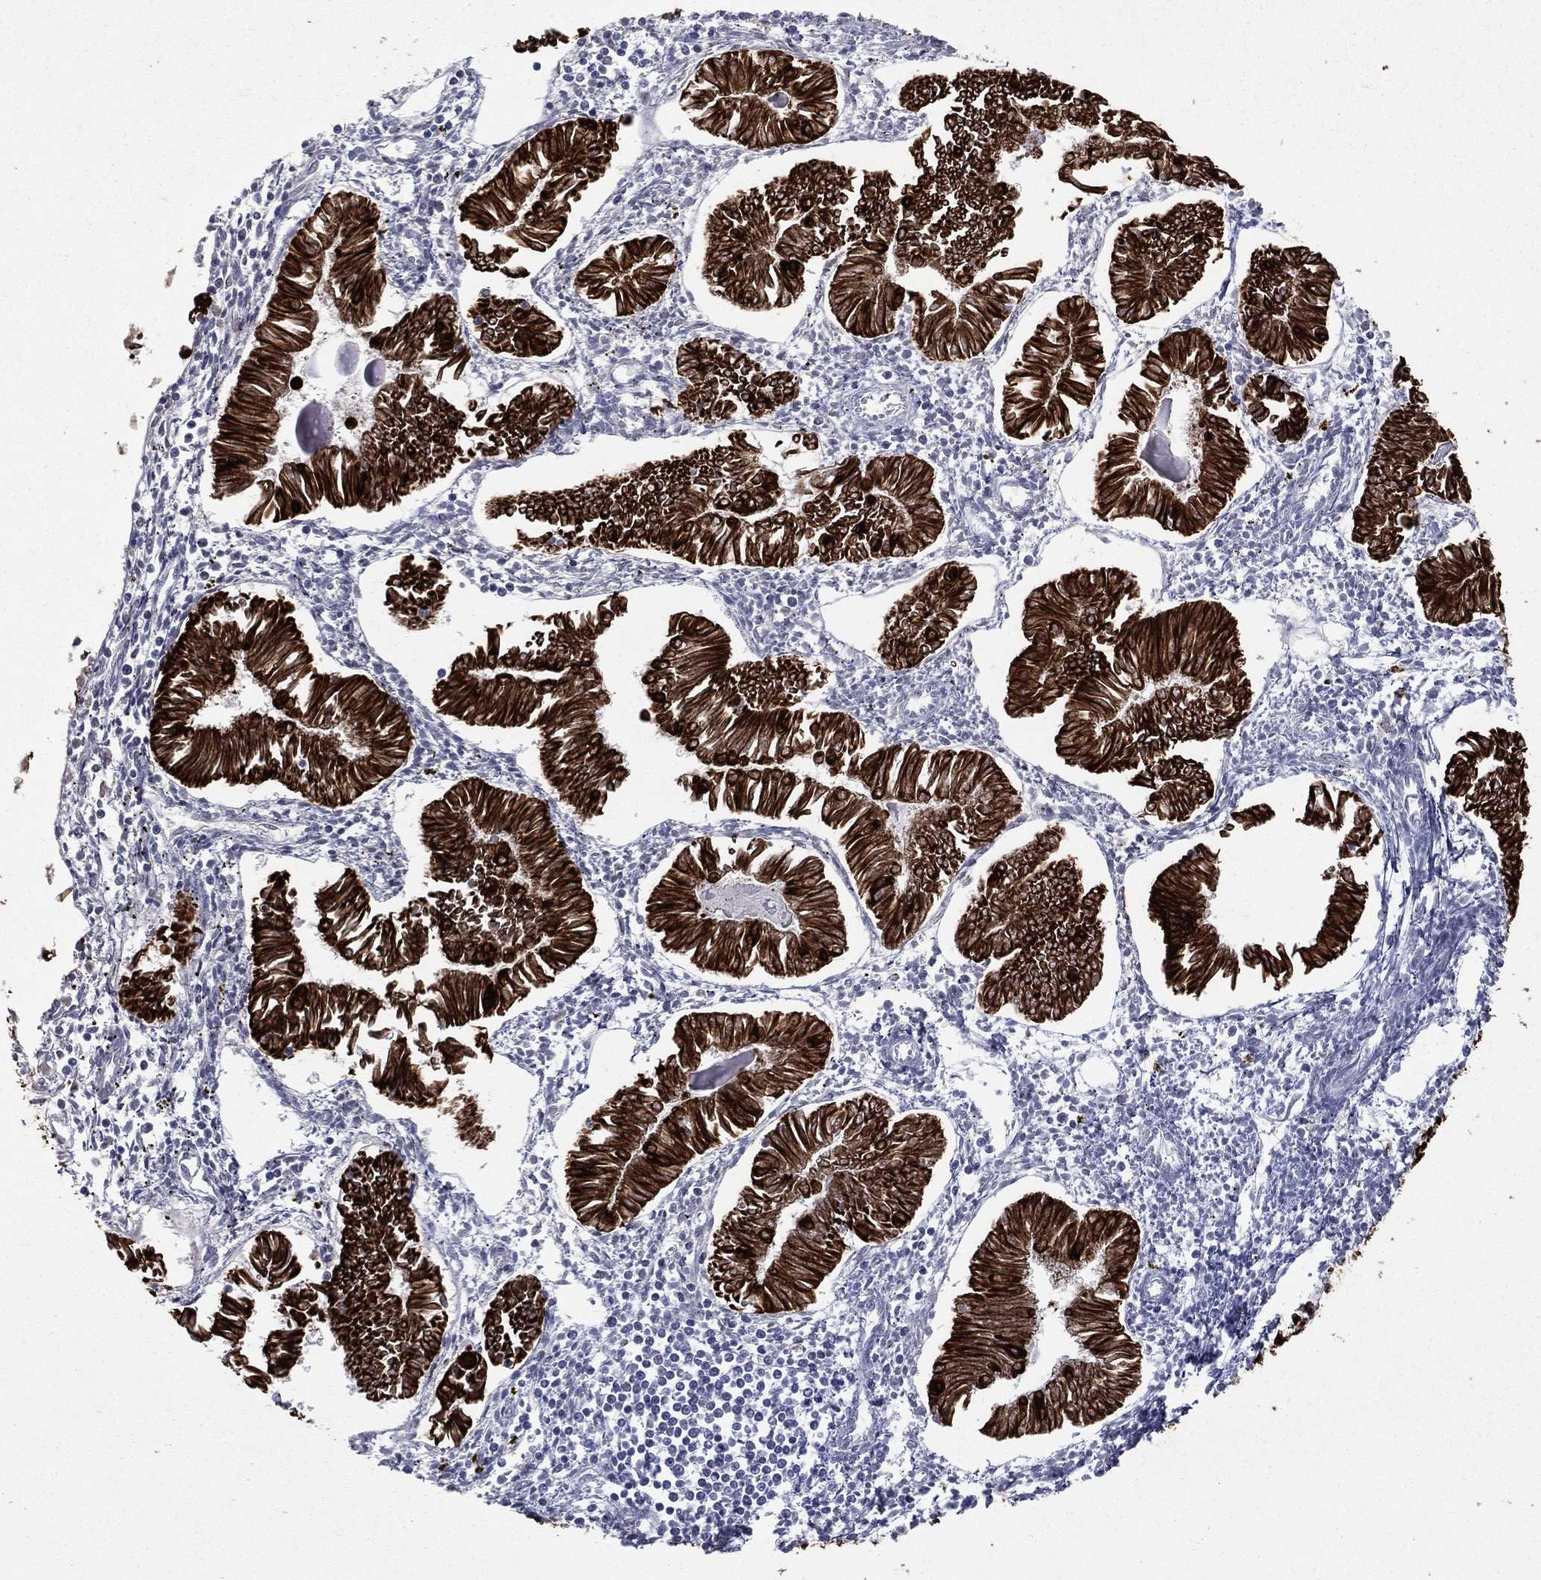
{"staining": {"intensity": "strong", "quantity": ">75%", "location": "cytoplasmic/membranous"}, "tissue": "endometrial cancer", "cell_type": "Tumor cells", "image_type": "cancer", "snomed": [{"axis": "morphology", "description": "Adenocarcinoma, NOS"}, {"axis": "topography", "description": "Endometrium"}], "caption": "Human endometrial adenocarcinoma stained with a protein marker shows strong staining in tumor cells.", "gene": "KRT7", "patient": {"sex": "female", "age": 53}}